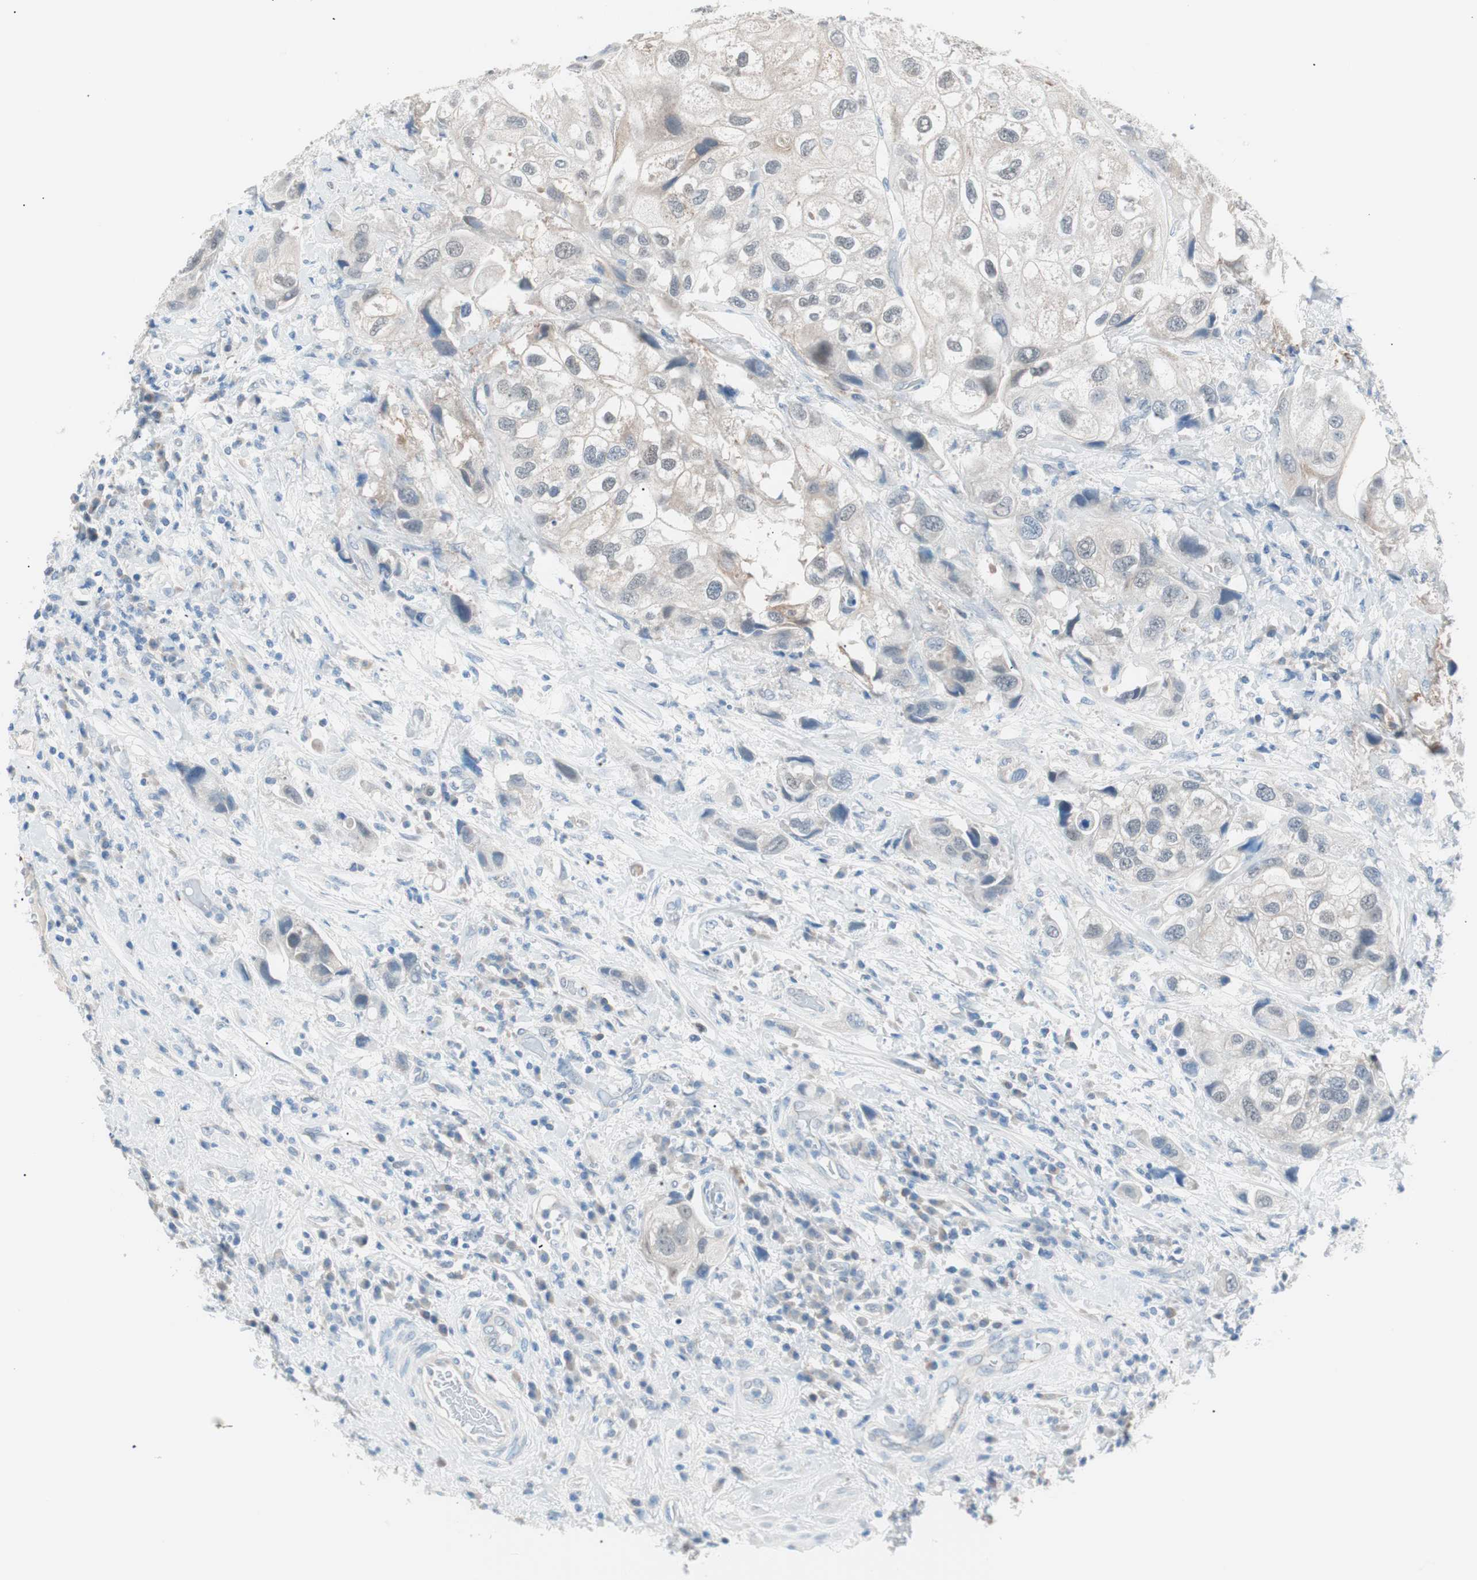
{"staining": {"intensity": "weak", "quantity": "25%-75%", "location": "cytoplasmic/membranous"}, "tissue": "urothelial cancer", "cell_type": "Tumor cells", "image_type": "cancer", "snomed": [{"axis": "morphology", "description": "Urothelial carcinoma, High grade"}, {"axis": "topography", "description": "Urinary bladder"}], "caption": "This micrograph exhibits immunohistochemistry (IHC) staining of urothelial cancer, with low weak cytoplasmic/membranous staining in about 25%-75% of tumor cells.", "gene": "VIL1", "patient": {"sex": "female", "age": 64}}